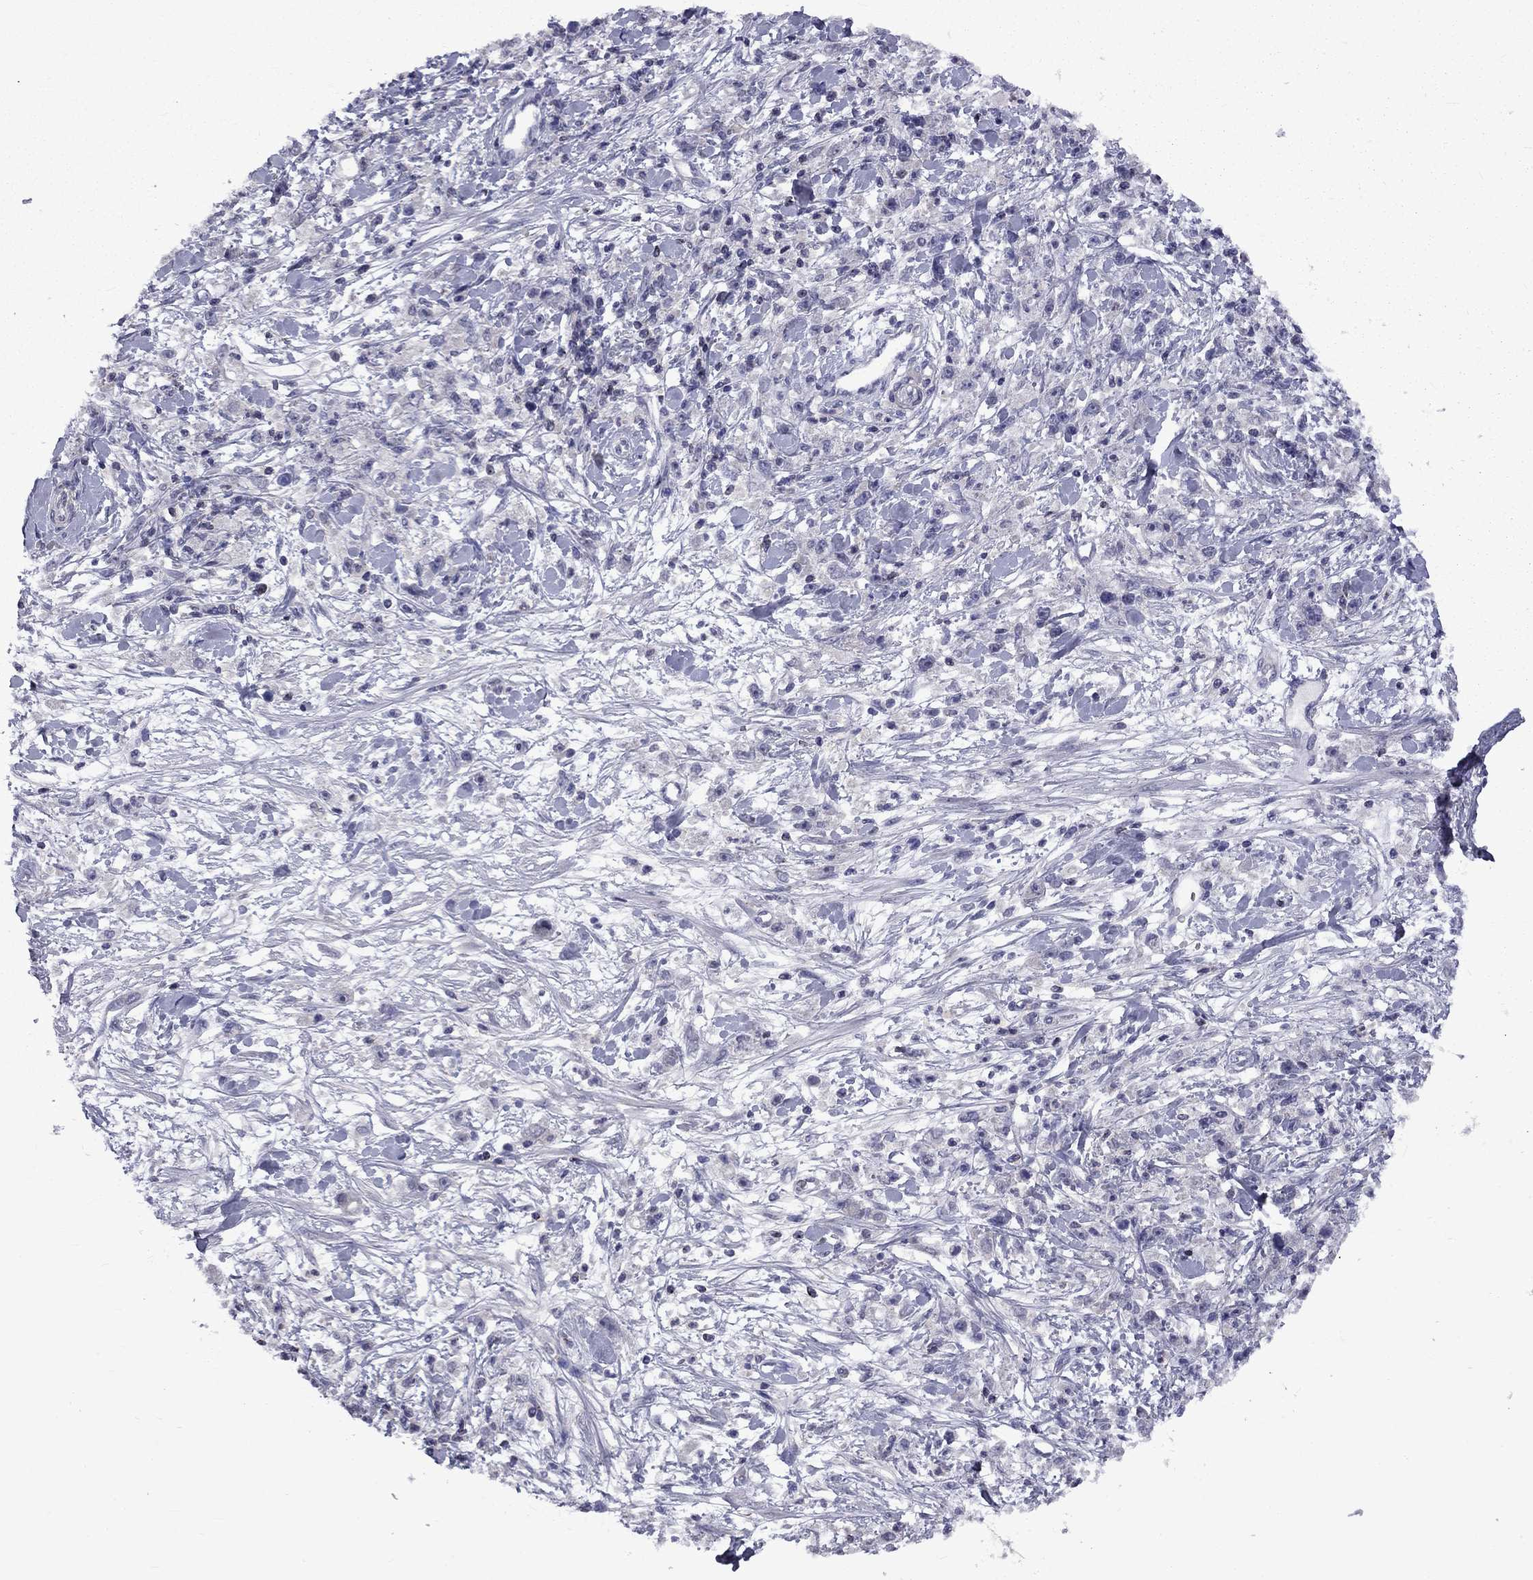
{"staining": {"intensity": "negative", "quantity": "none", "location": "none"}, "tissue": "stomach cancer", "cell_type": "Tumor cells", "image_type": "cancer", "snomed": [{"axis": "morphology", "description": "Adenocarcinoma, NOS"}, {"axis": "topography", "description": "Stomach"}], "caption": "Tumor cells are negative for brown protein staining in stomach adenocarcinoma.", "gene": "SNTA1", "patient": {"sex": "female", "age": 59}}